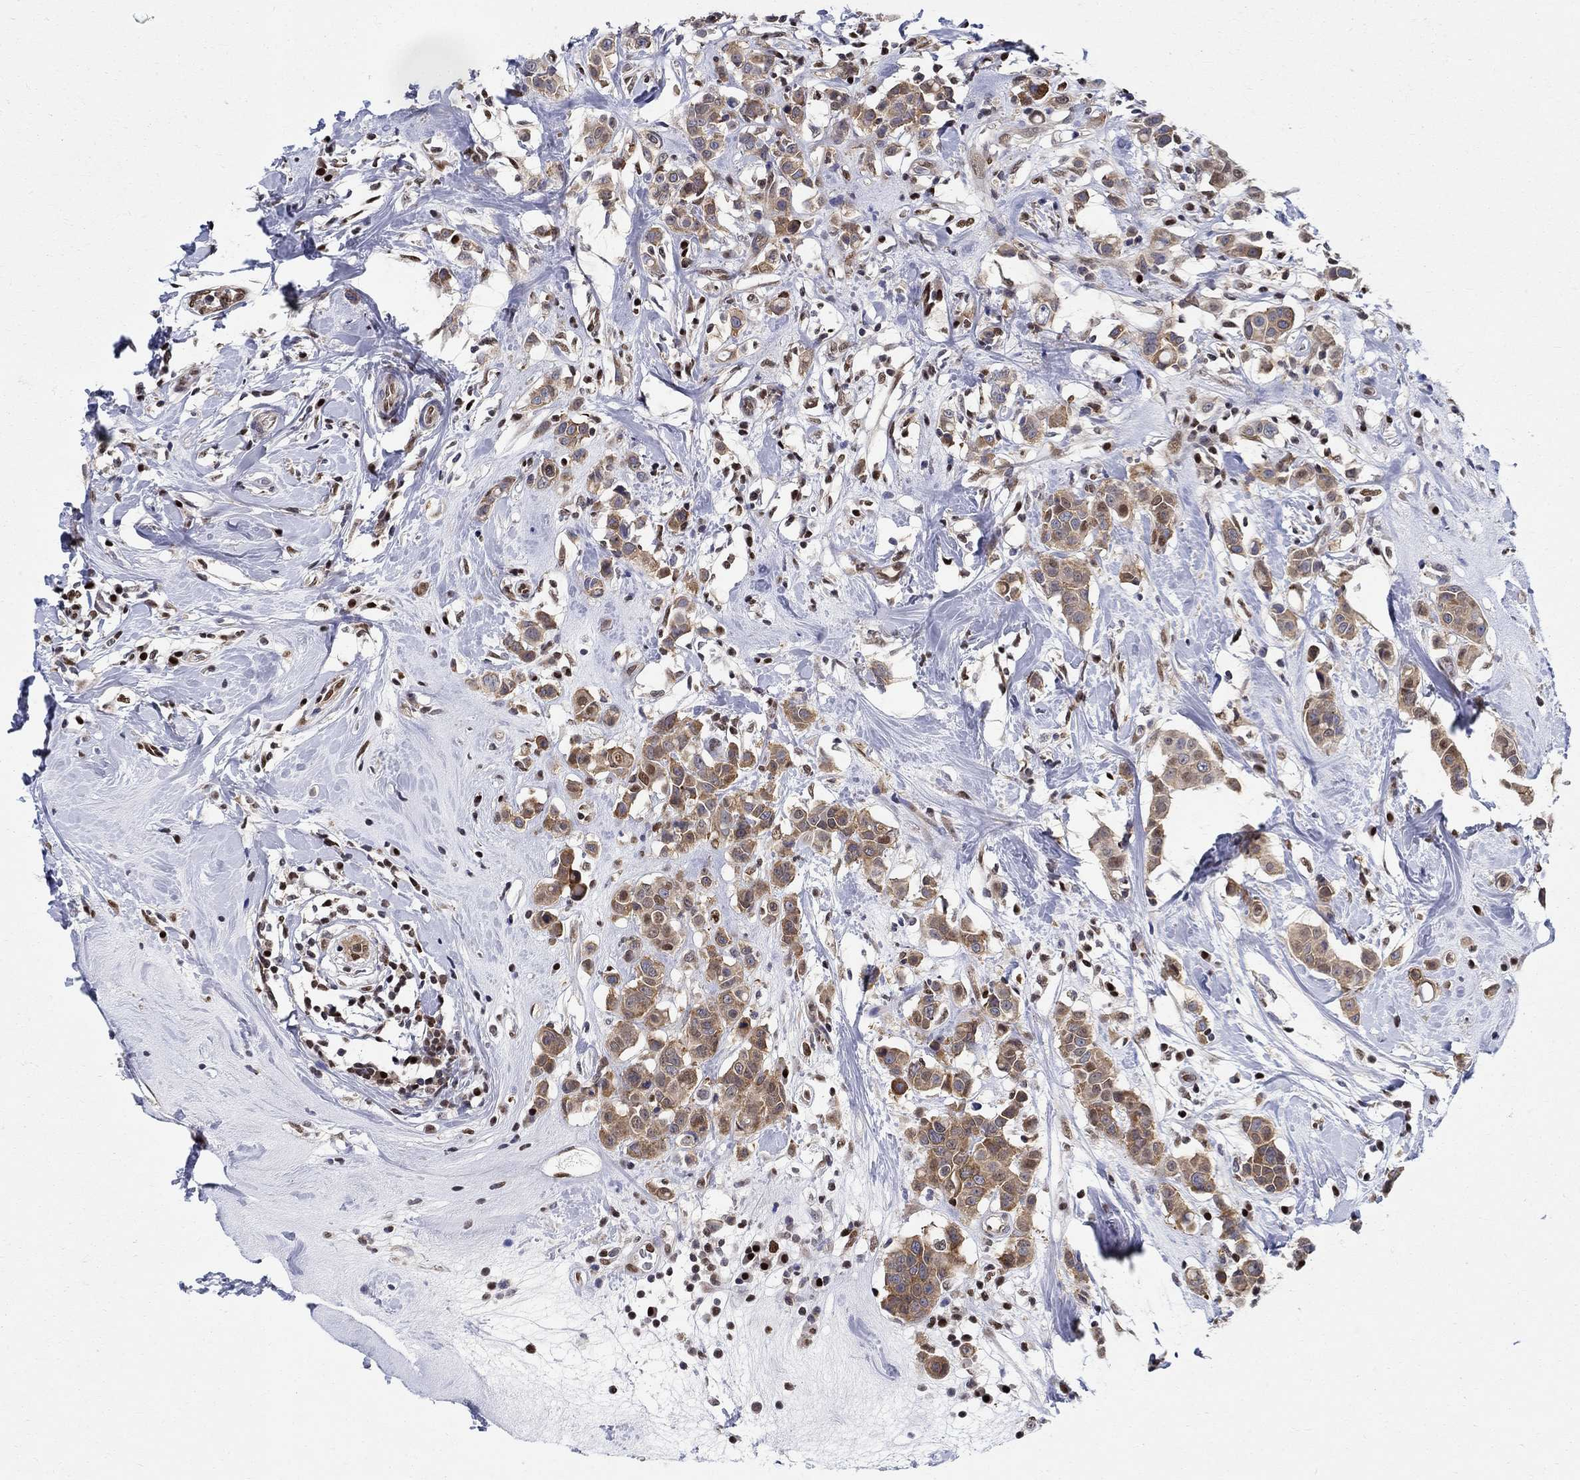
{"staining": {"intensity": "moderate", "quantity": "<25%", "location": "nuclear"}, "tissue": "breast cancer", "cell_type": "Tumor cells", "image_type": "cancer", "snomed": [{"axis": "morphology", "description": "Duct carcinoma"}, {"axis": "topography", "description": "Breast"}], "caption": "Tumor cells show moderate nuclear positivity in about <25% of cells in breast cancer. (brown staining indicates protein expression, while blue staining denotes nuclei).", "gene": "ZNF594", "patient": {"sex": "female", "age": 27}}